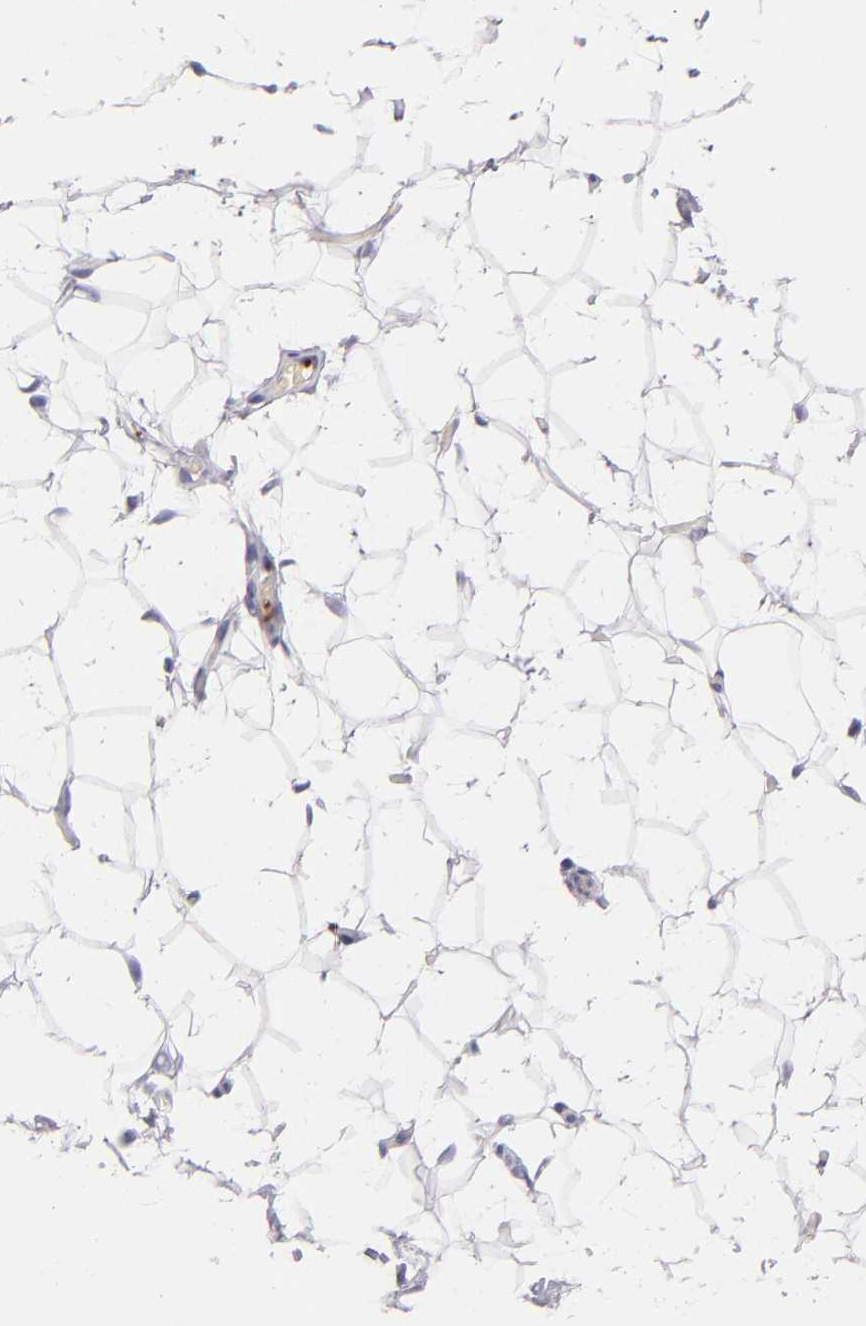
{"staining": {"intensity": "negative", "quantity": "none", "location": "none"}, "tissue": "adipose tissue", "cell_type": "Adipocytes", "image_type": "normal", "snomed": [{"axis": "morphology", "description": "Normal tissue, NOS"}, {"axis": "topography", "description": "Soft tissue"}], "caption": "Immunohistochemical staining of normal human adipose tissue displays no significant staining in adipocytes. (DAB (3,3'-diaminobenzidine) IHC visualized using brightfield microscopy, high magnification).", "gene": "GP1BA", "patient": {"sex": "male", "age": 26}}